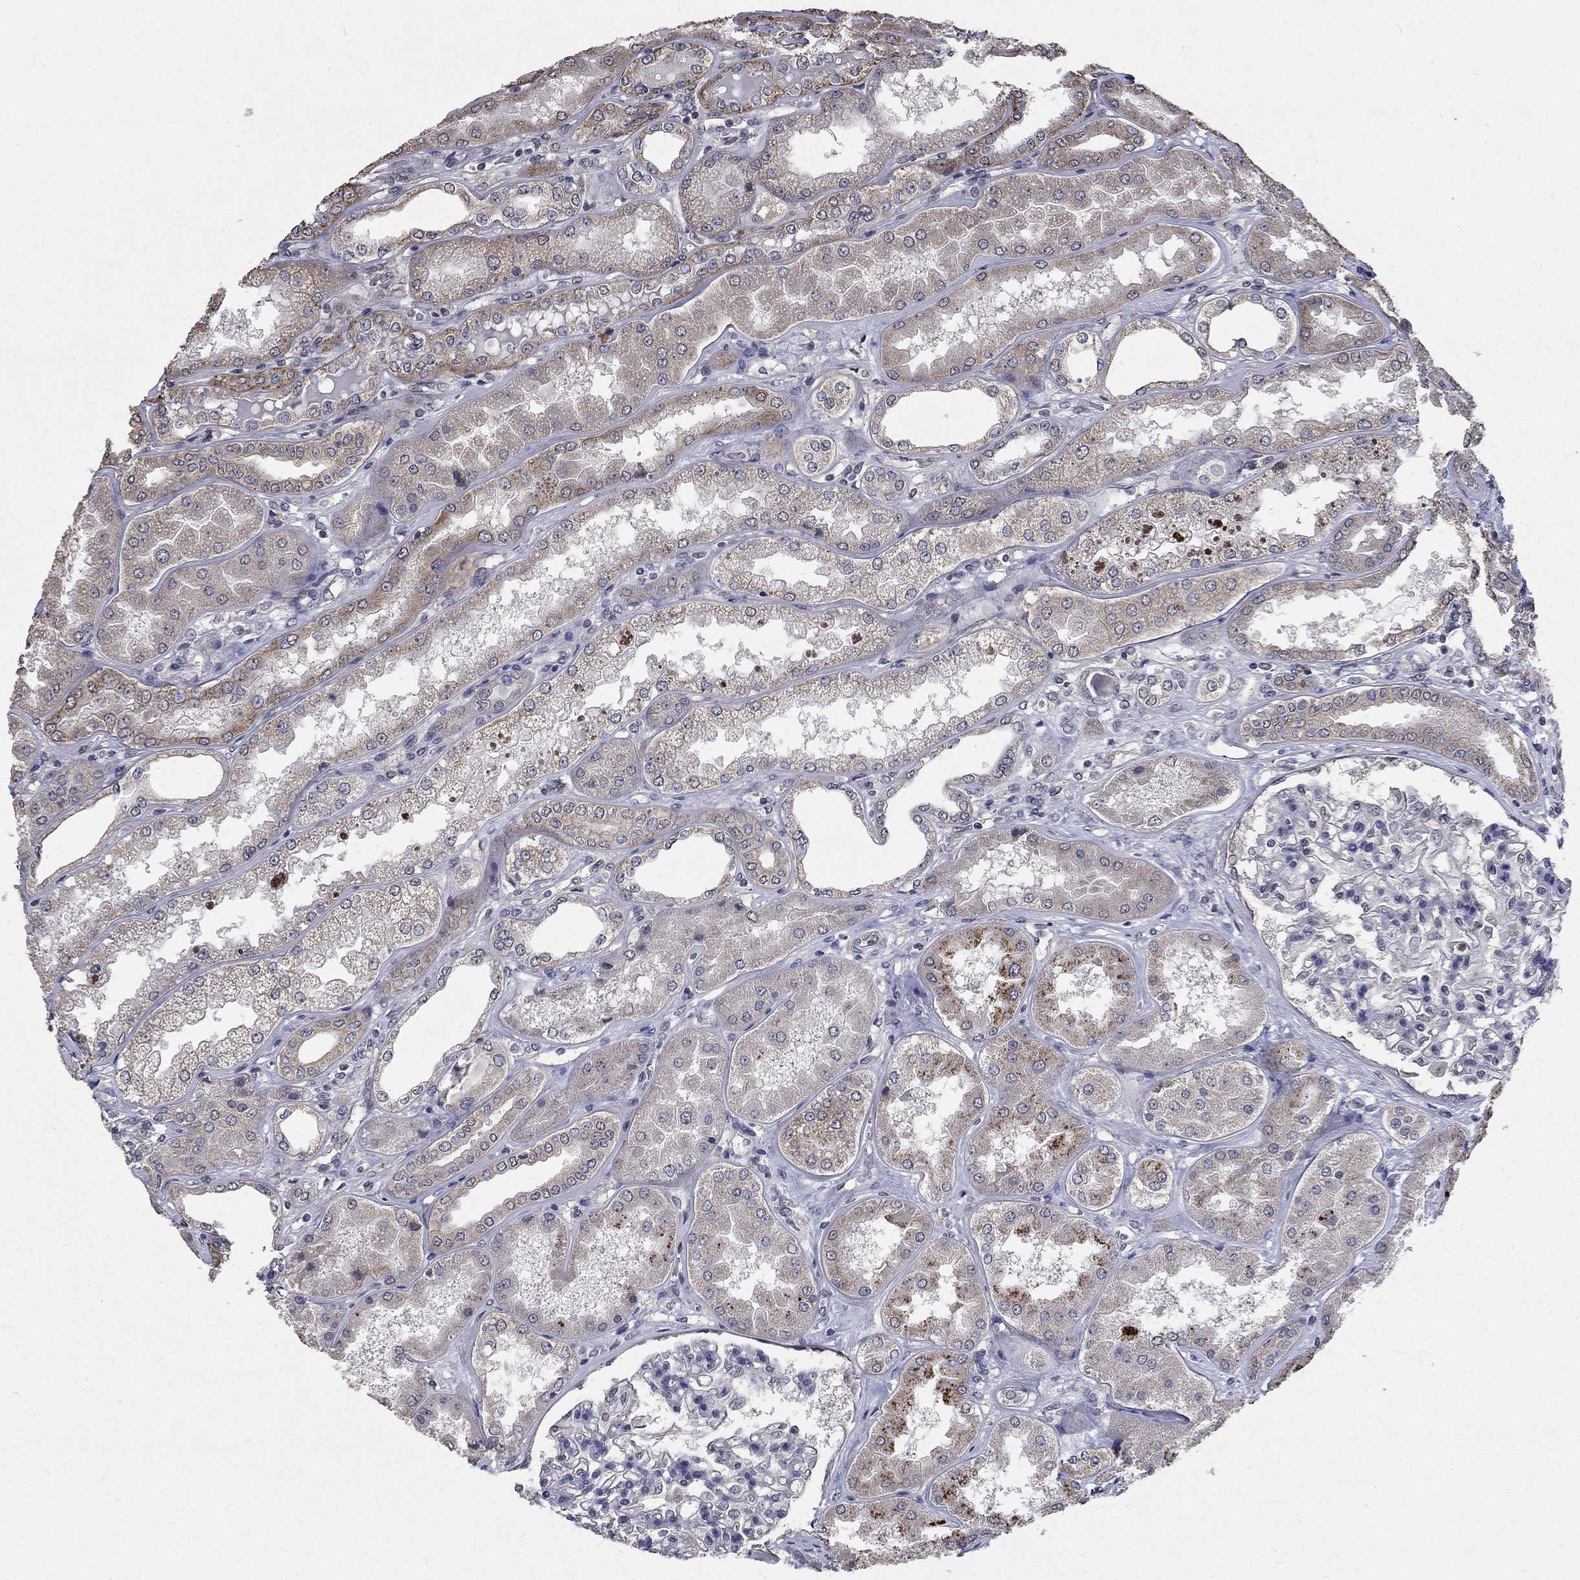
{"staining": {"intensity": "negative", "quantity": "none", "location": "none"}, "tissue": "kidney", "cell_type": "Cells in glomeruli", "image_type": "normal", "snomed": [{"axis": "morphology", "description": "Normal tissue, NOS"}, {"axis": "topography", "description": "Kidney"}], "caption": "High power microscopy image of an immunohistochemistry photomicrograph of benign kidney, revealing no significant positivity in cells in glomeruli.", "gene": "CHST5", "patient": {"sex": "female", "age": 56}}